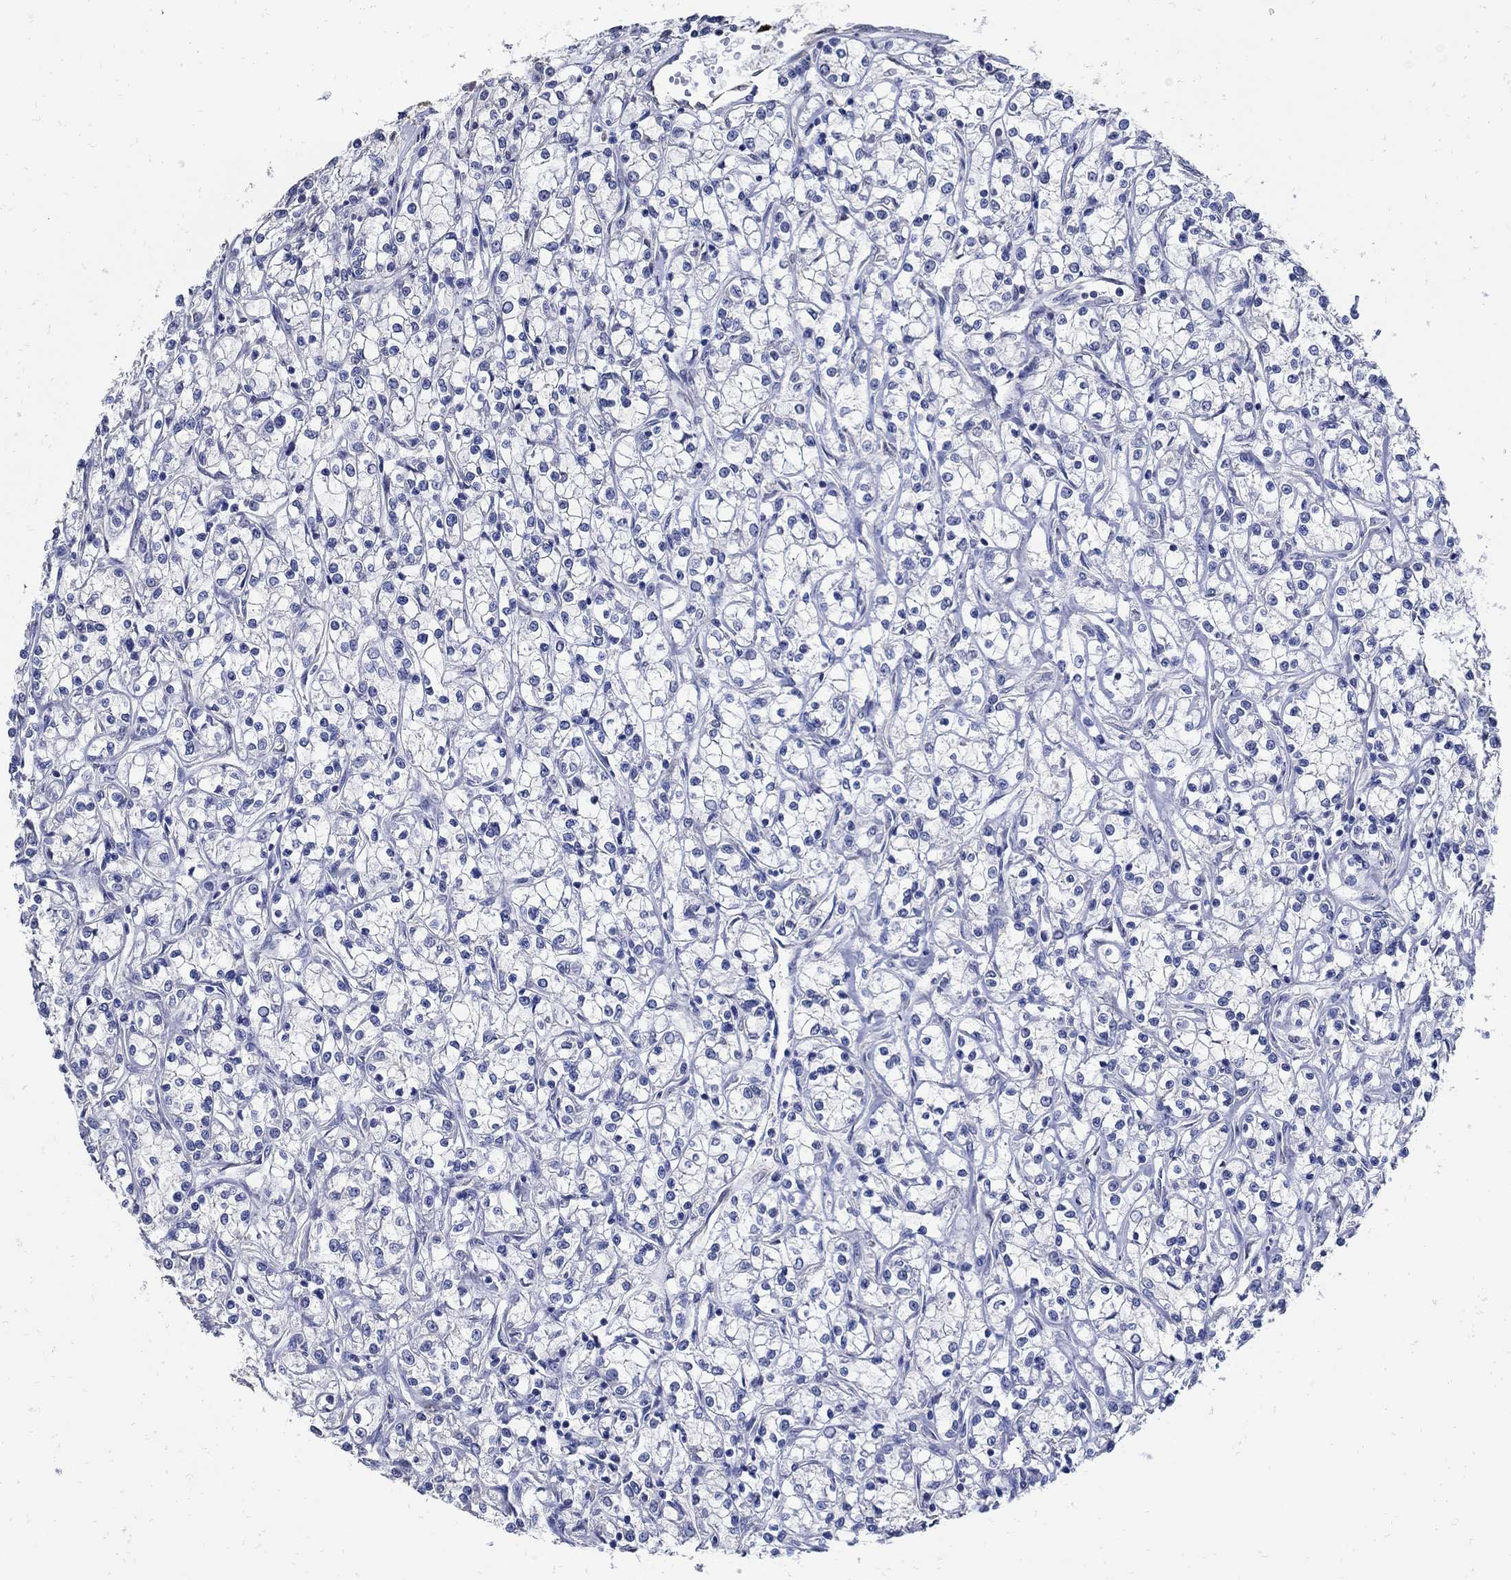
{"staining": {"intensity": "negative", "quantity": "none", "location": "none"}, "tissue": "renal cancer", "cell_type": "Tumor cells", "image_type": "cancer", "snomed": [{"axis": "morphology", "description": "Adenocarcinoma, NOS"}, {"axis": "topography", "description": "Kidney"}], "caption": "Immunohistochemical staining of human renal adenocarcinoma displays no significant expression in tumor cells. Nuclei are stained in blue.", "gene": "KCNN3", "patient": {"sex": "female", "age": 59}}